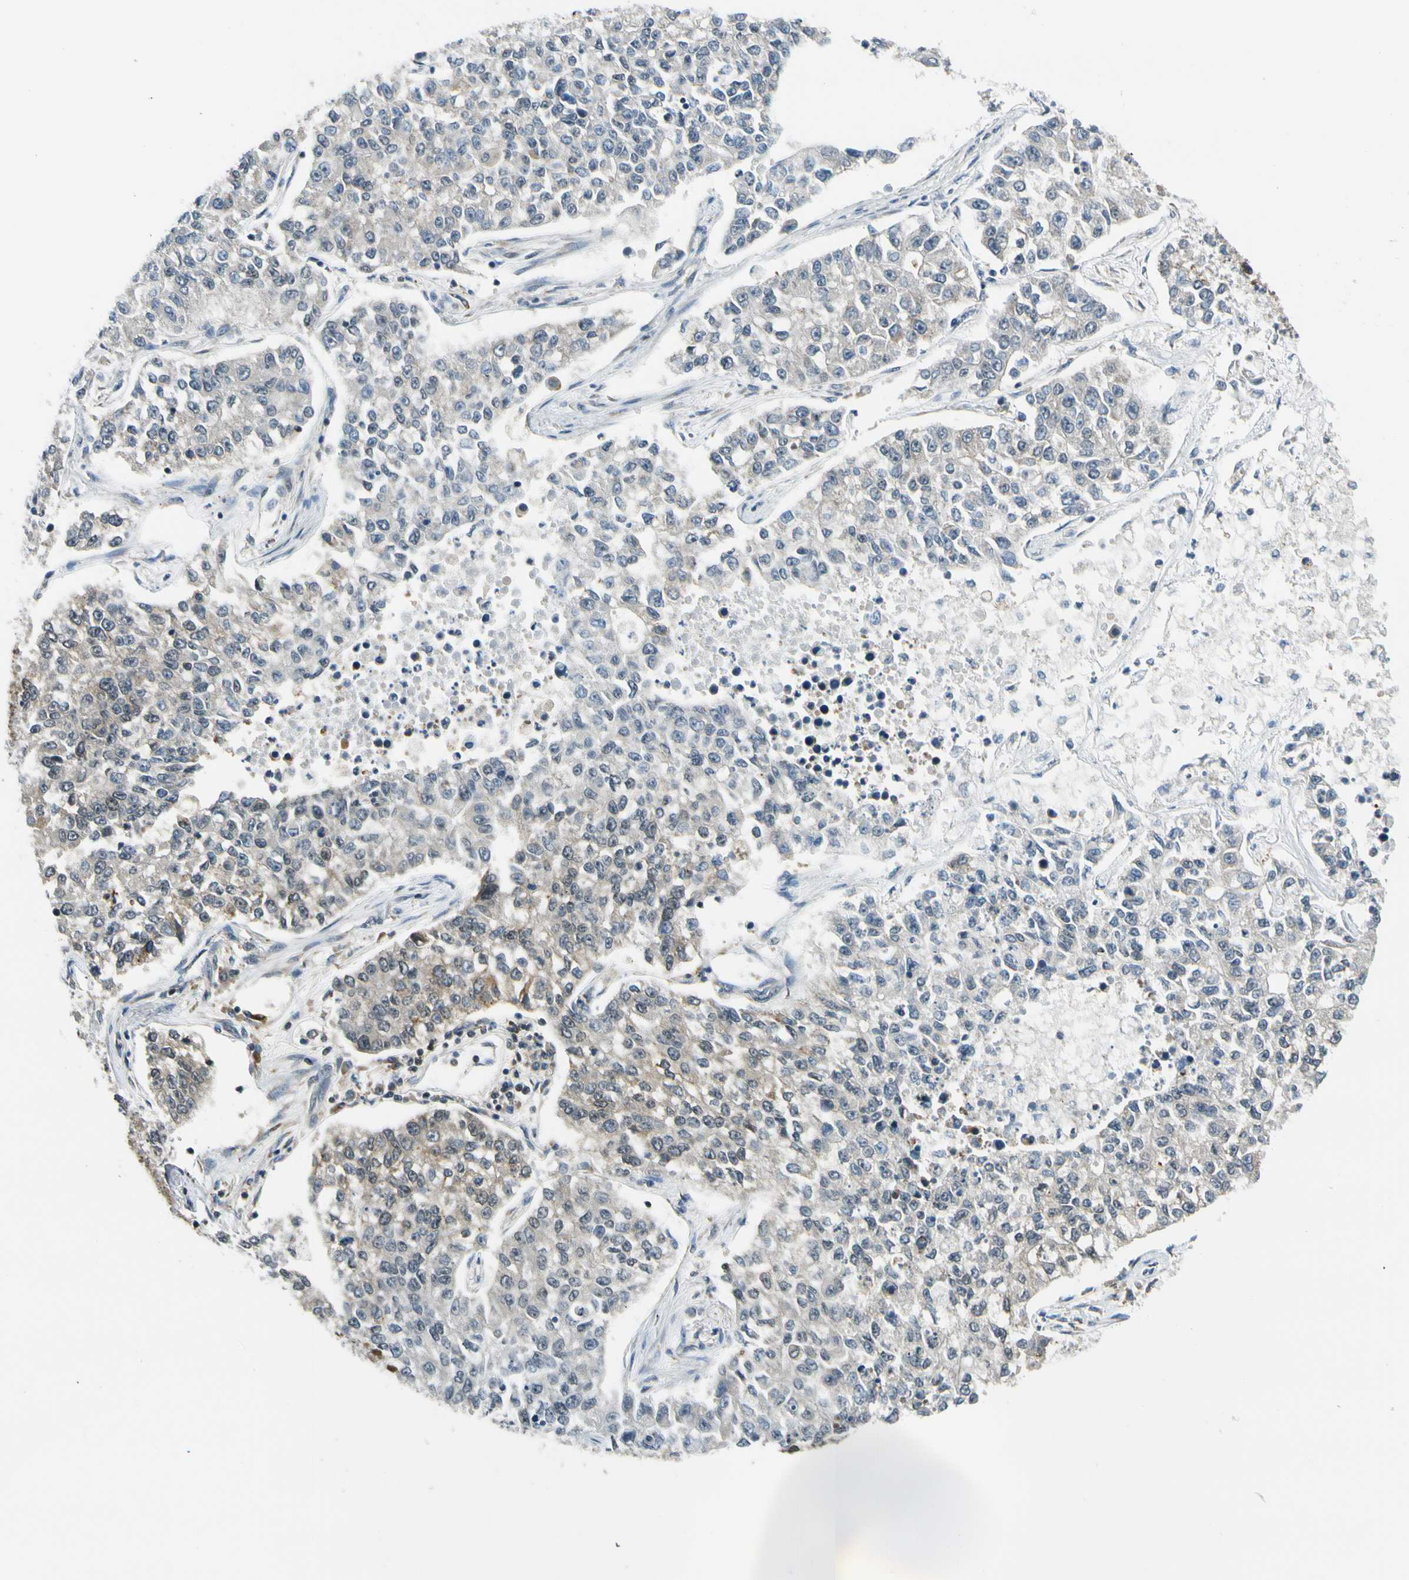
{"staining": {"intensity": "weak", "quantity": "<25%", "location": "cytoplasmic/membranous"}, "tissue": "lung cancer", "cell_type": "Tumor cells", "image_type": "cancer", "snomed": [{"axis": "morphology", "description": "Adenocarcinoma, NOS"}, {"axis": "topography", "description": "Lung"}], "caption": "Immunohistochemical staining of lung cancer (adenocarcinoma) shows no significant staining in tumor cells.", "gene": "DAXX", "patient": {"sex": "male", "age": 49}}